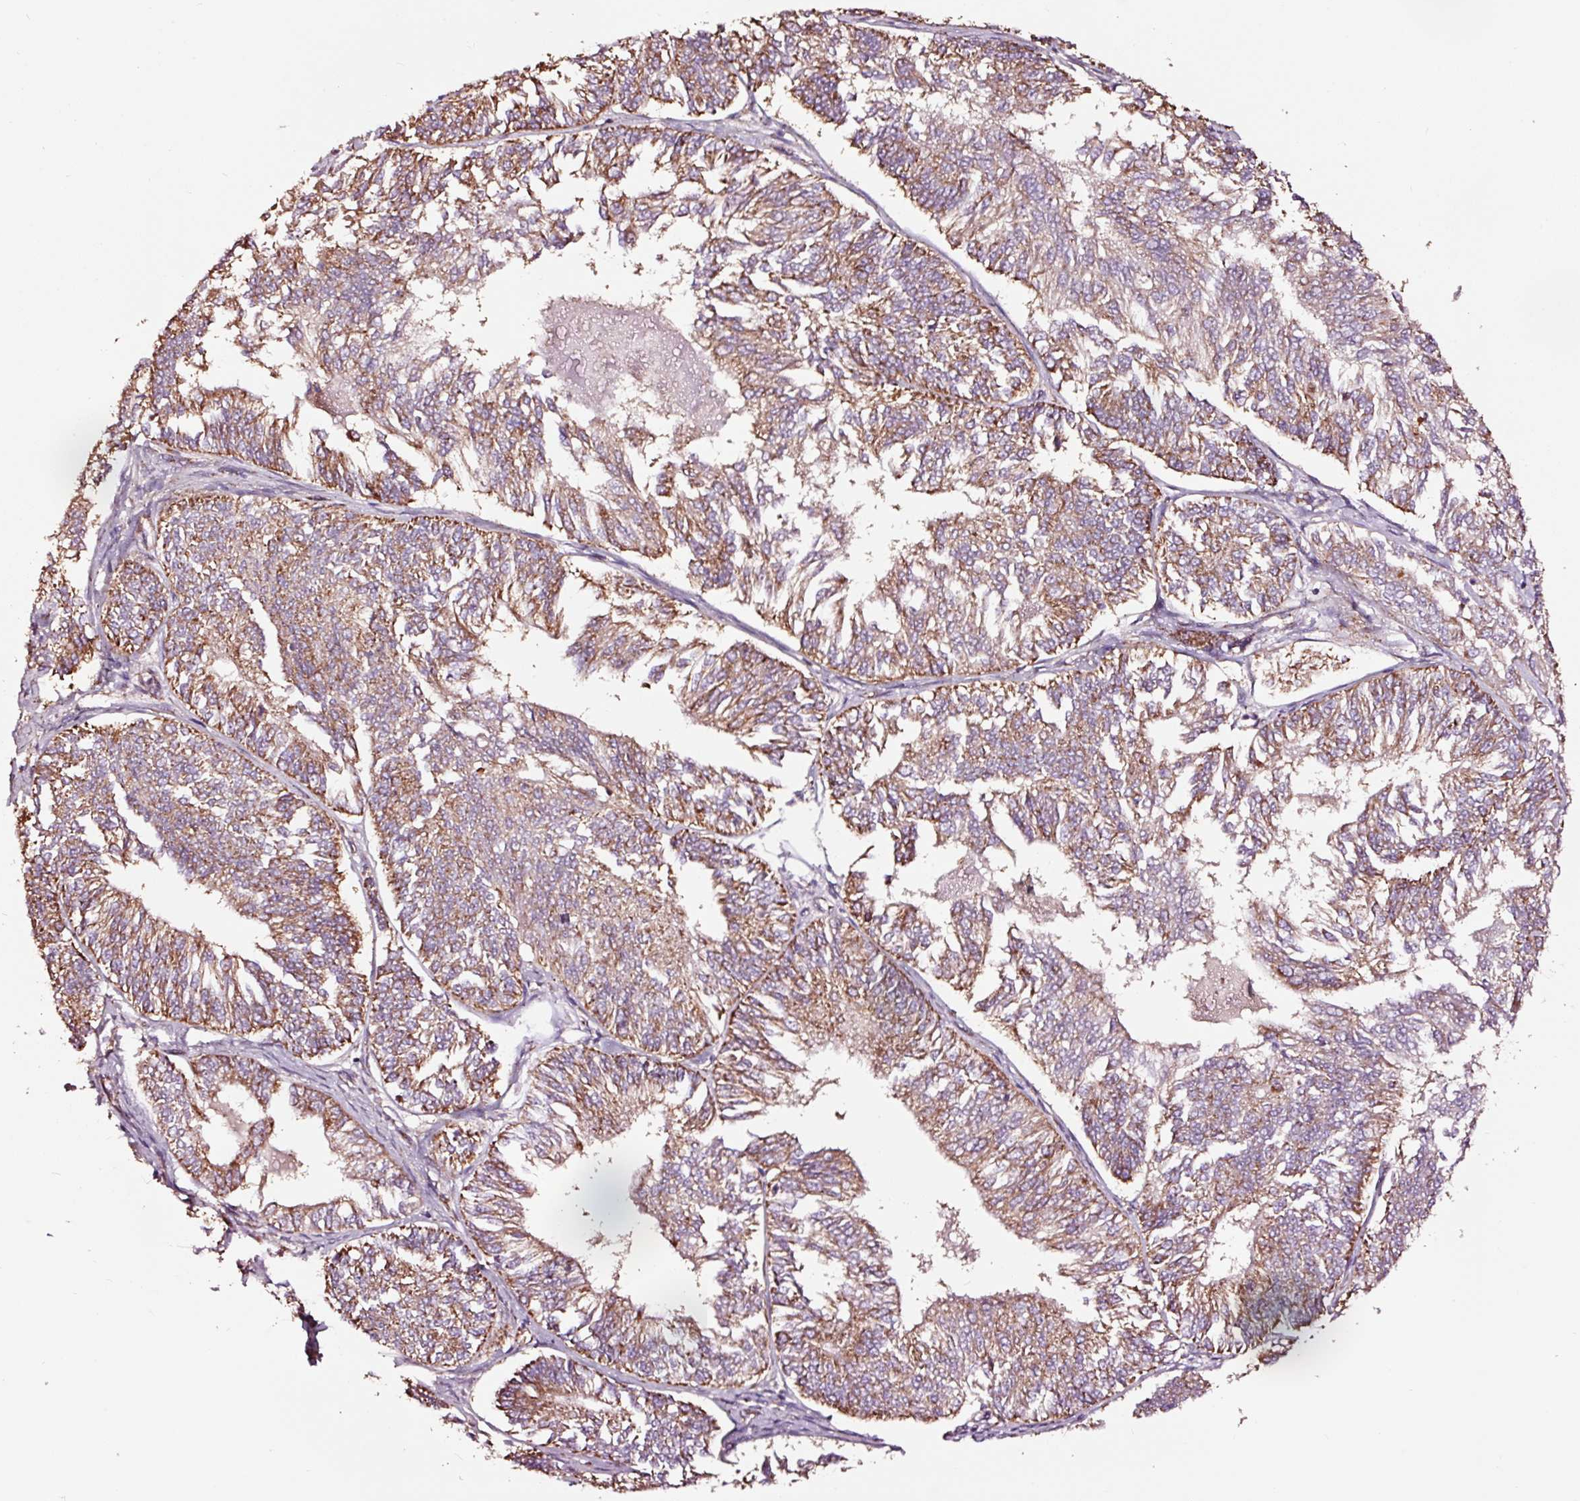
{"staining": {"intensity": "moderate", "quantity": ">75%", "location": "cytoplasmic/membranous"}, "tissue": "endometrial cancer", "cell_type": "Tumor cells", "image_type": "cancer", "snomed": [{"axis": "morphology", "description": "Adenocarcinoma, NOS"}, {"axis": "topography", "description": "Endometrium"}], "caption": "The image reveals immunohistochemical staining of endometrial adenocarcinoma. There is moderate cytoplasmic/membranous staining is seen in about >75% of tumor cells.", "gene": "TPM1", "patient": {"sex": "female", "age": 58}}